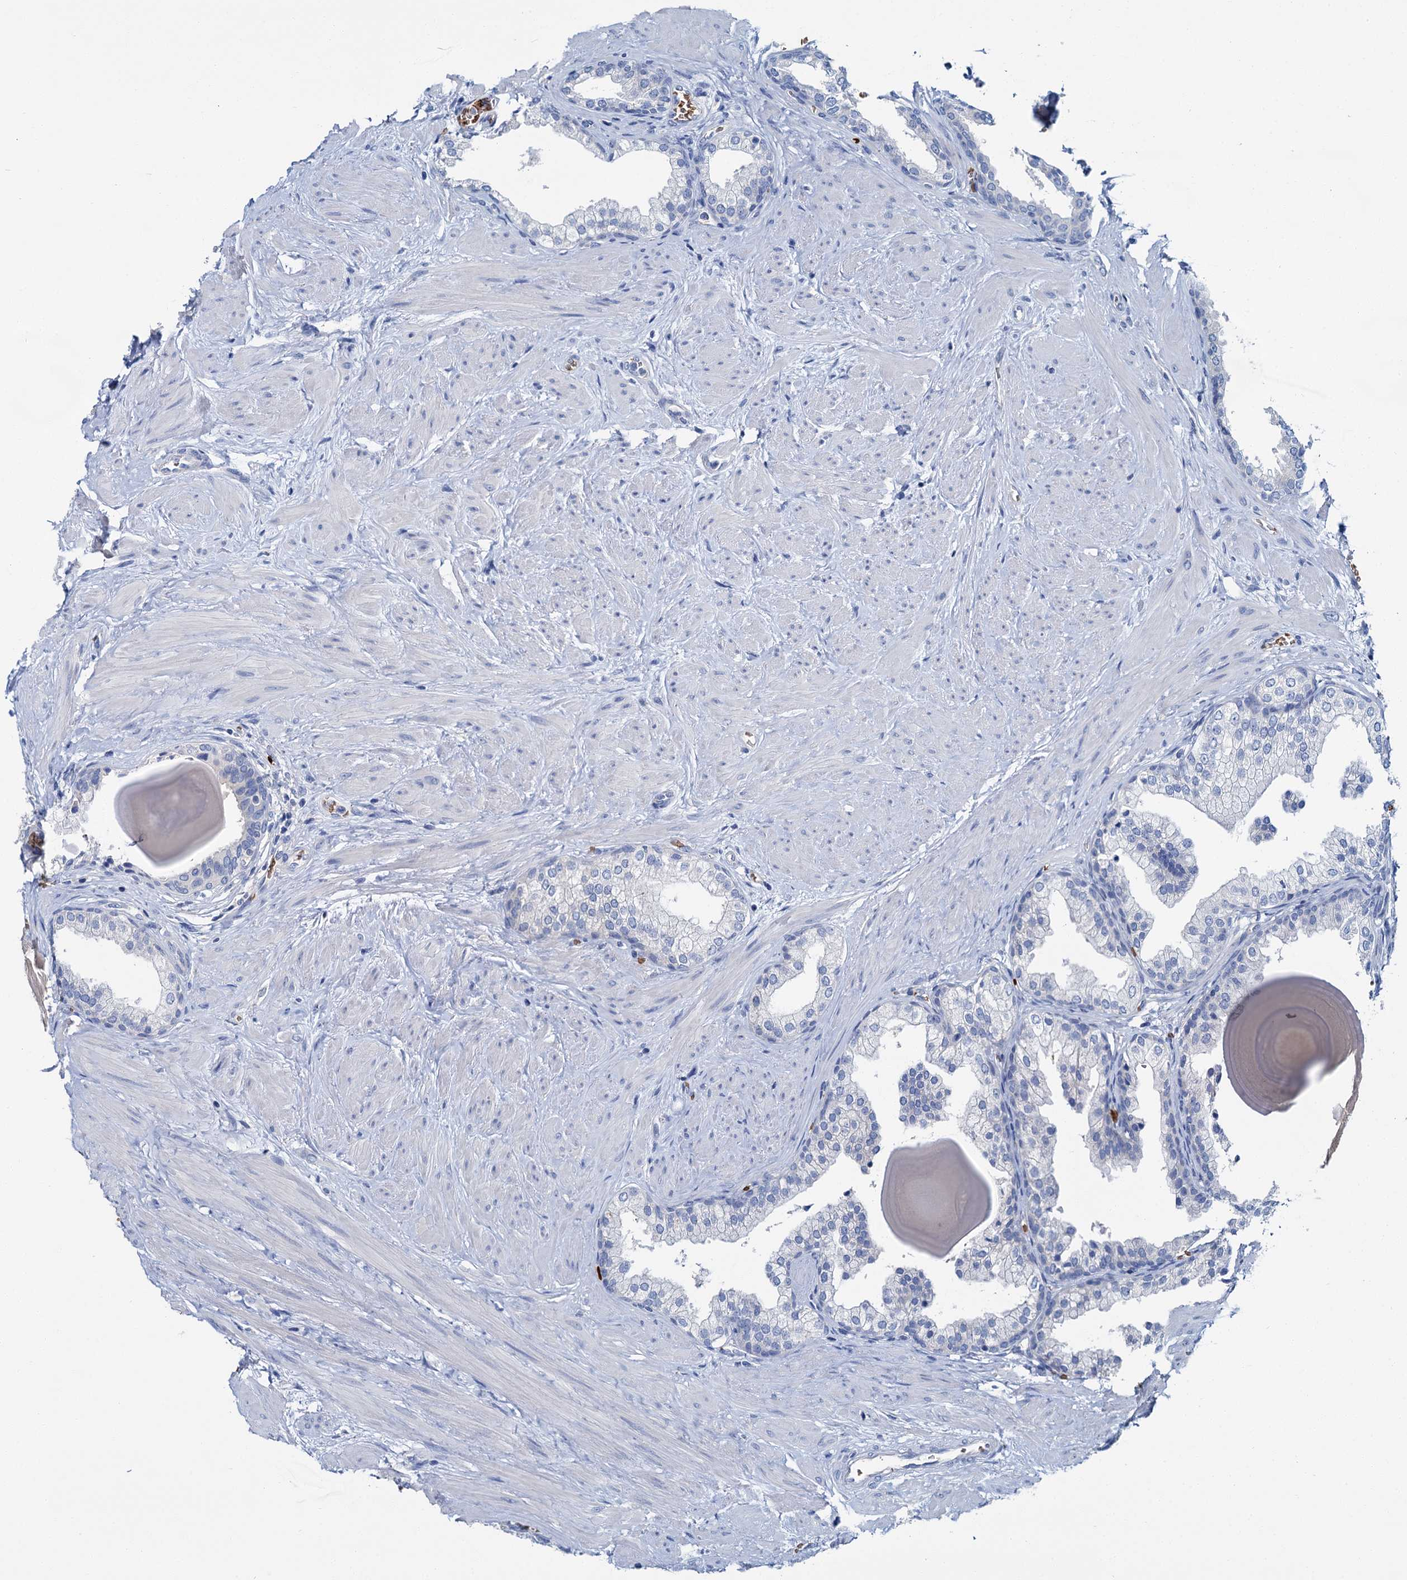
{"staining": {"intensity": "negative", "quantity": "none", "location": "none"}, "tissue": "prostate", "cell_type": "Glandular cells", "image_type": "normal", "snomed": [{"axis": "morphology", "description": "Normal tissue, NOS"}, {"axis": "topography", "description": "Prostate"}], "caption": "The histopathology image reveals no staining of glandular cells in benign prostate.", "gene": "ATG2A", "patient": {"sex": "male", "age": 48}}